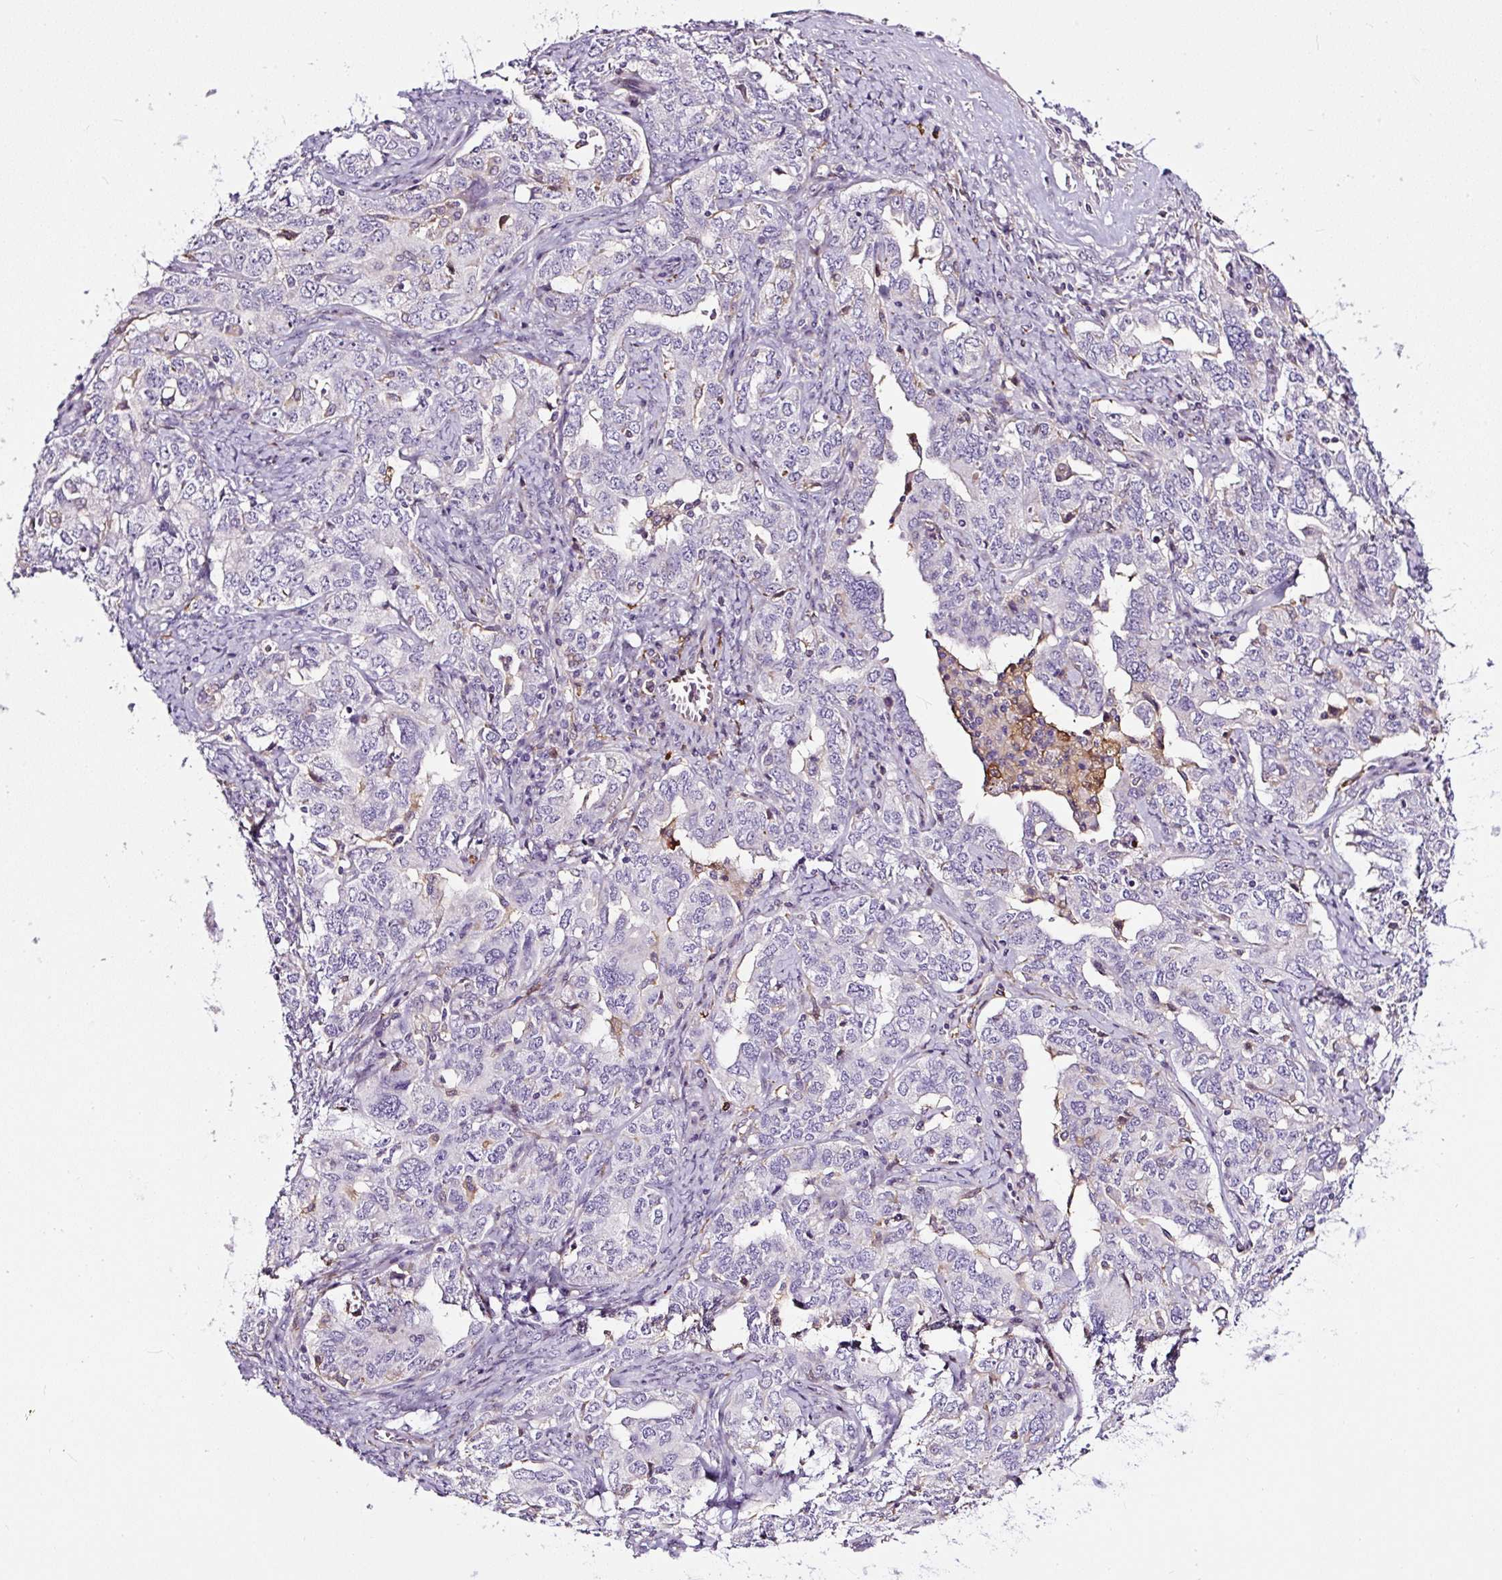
{"staining": {"intensity": "negative", "quantity": "none", "location": "none"}, "tissue": "ovarian cancer", "cell_type": "Tumor cells", "image_type": "cancer", "snomed": [{"axis": "morphology", "description": "Carcinoma, endometroid"}, {"axis": "topography", "description": "Ovary"}], "caption": "Human ovarian endometroid carcinoma stained for a protein using IHC displays no expression in tumor cells.", "gene": "LRRC24", "patient": {"sex": "female", "age": 62}}